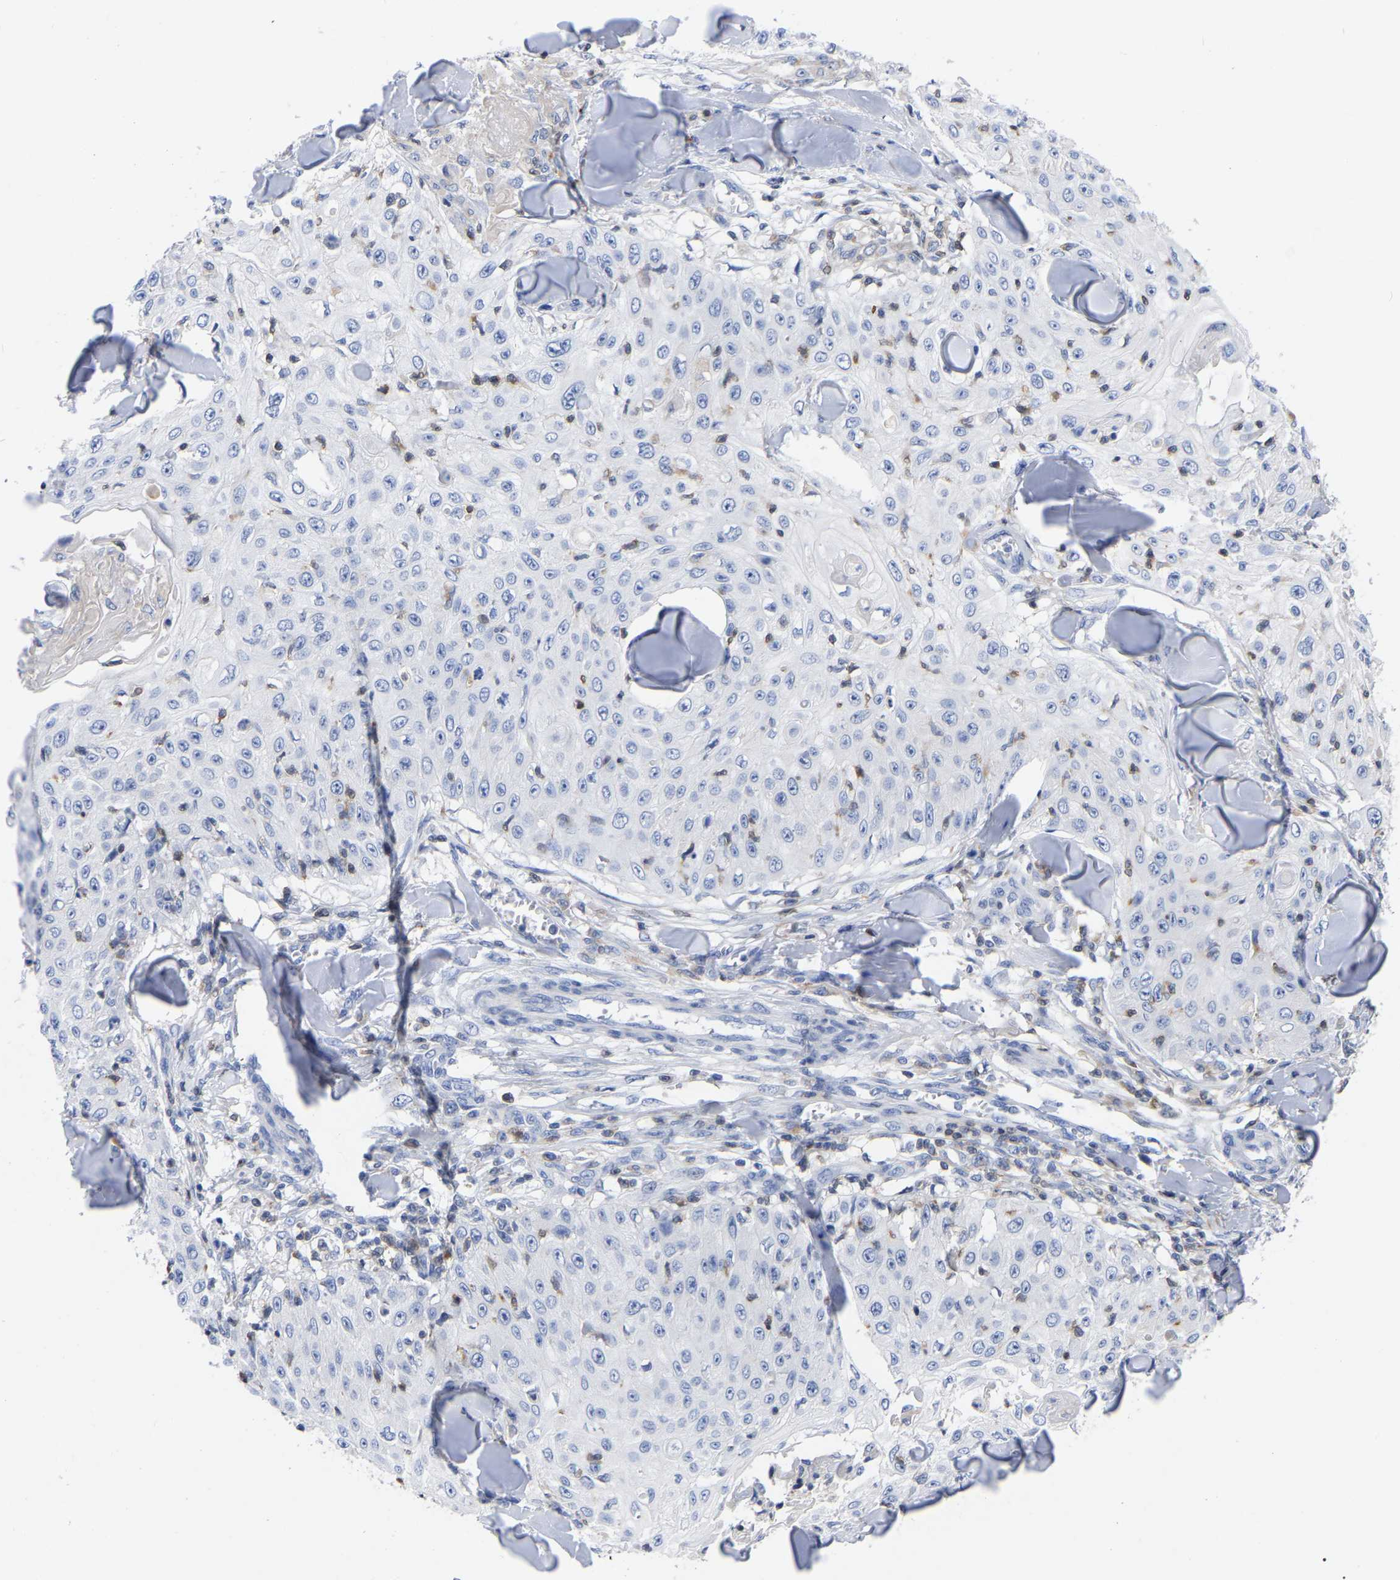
{"staining": {"intensity": "negative", "quantity": "none", "location": "none"}, "tissue": "skin cancer", "cell_type": "Tumor cells", "image_type": "cancer", "snomed": [{"axis": "morphology", "description": "Squamous cell carcinoma, NOS"}, {"axis": "topography", "description": "Skin"}], "caption": "There is no significant staining in tumor cells of skin cancer (squamous cell carcinoma).", "gene": "PTPN7", "patient": {"sex": "male", "age": 86}}